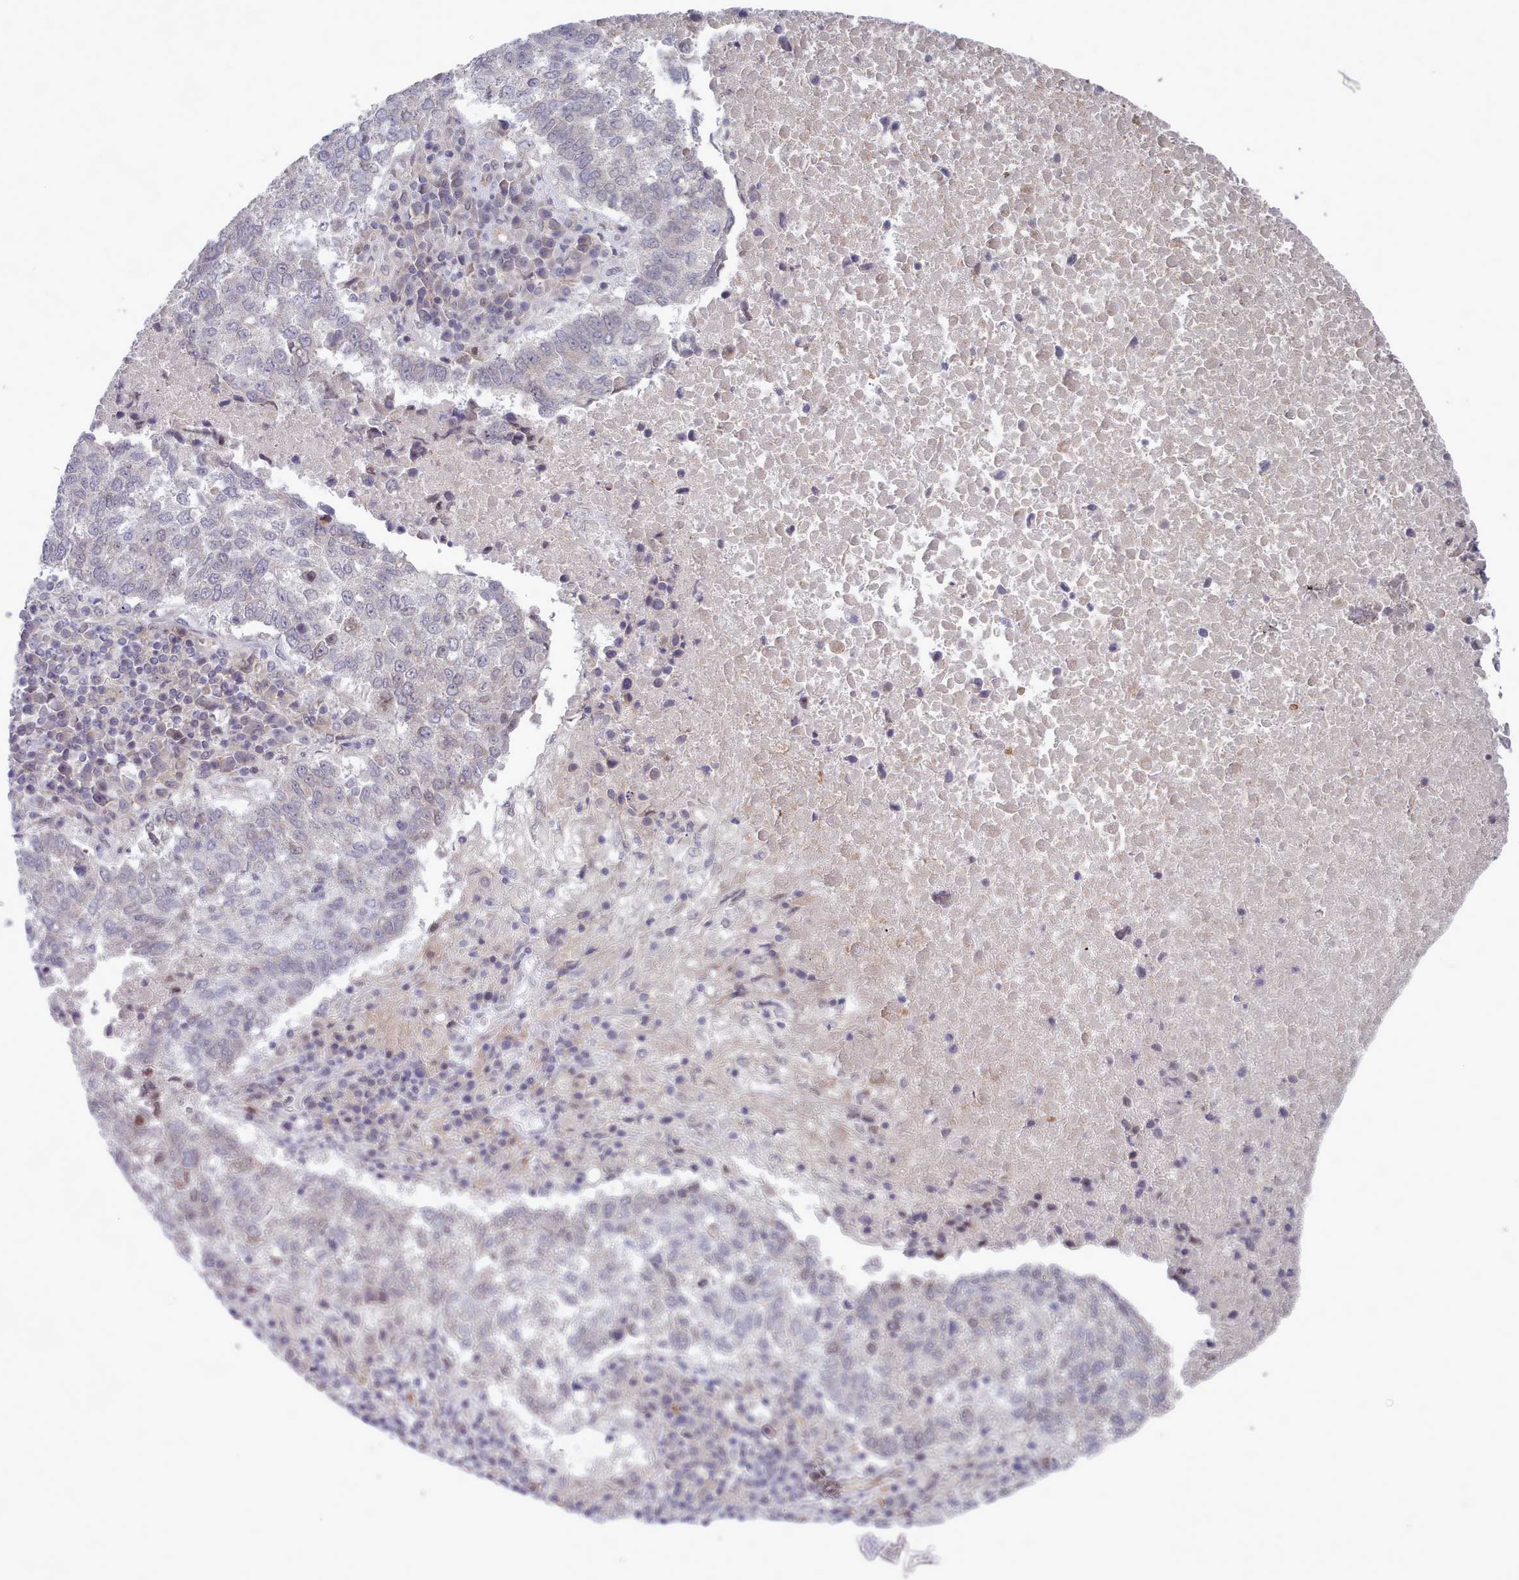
{"staining": {"intensity": "negative", "quantity": "none", "location": "none"}, "tissue": "lung cancer", "cell_type": "Tumor cells", "image_type": "cancer", "snomed": [{"axis": "morphology", "description": "Squamous cell carcinoma, NOS"}, {"axis": "topography", "description": "Lung"}], "caption": "This photomicrograph is of lung squamous cell carcinoma stained with IHC to label a protein in brown with the nuclei are counter-stained blue. There is no positivity in tumor cells.", "gene": "GINS1", "patient": {"sex": "male", "age": 73}}